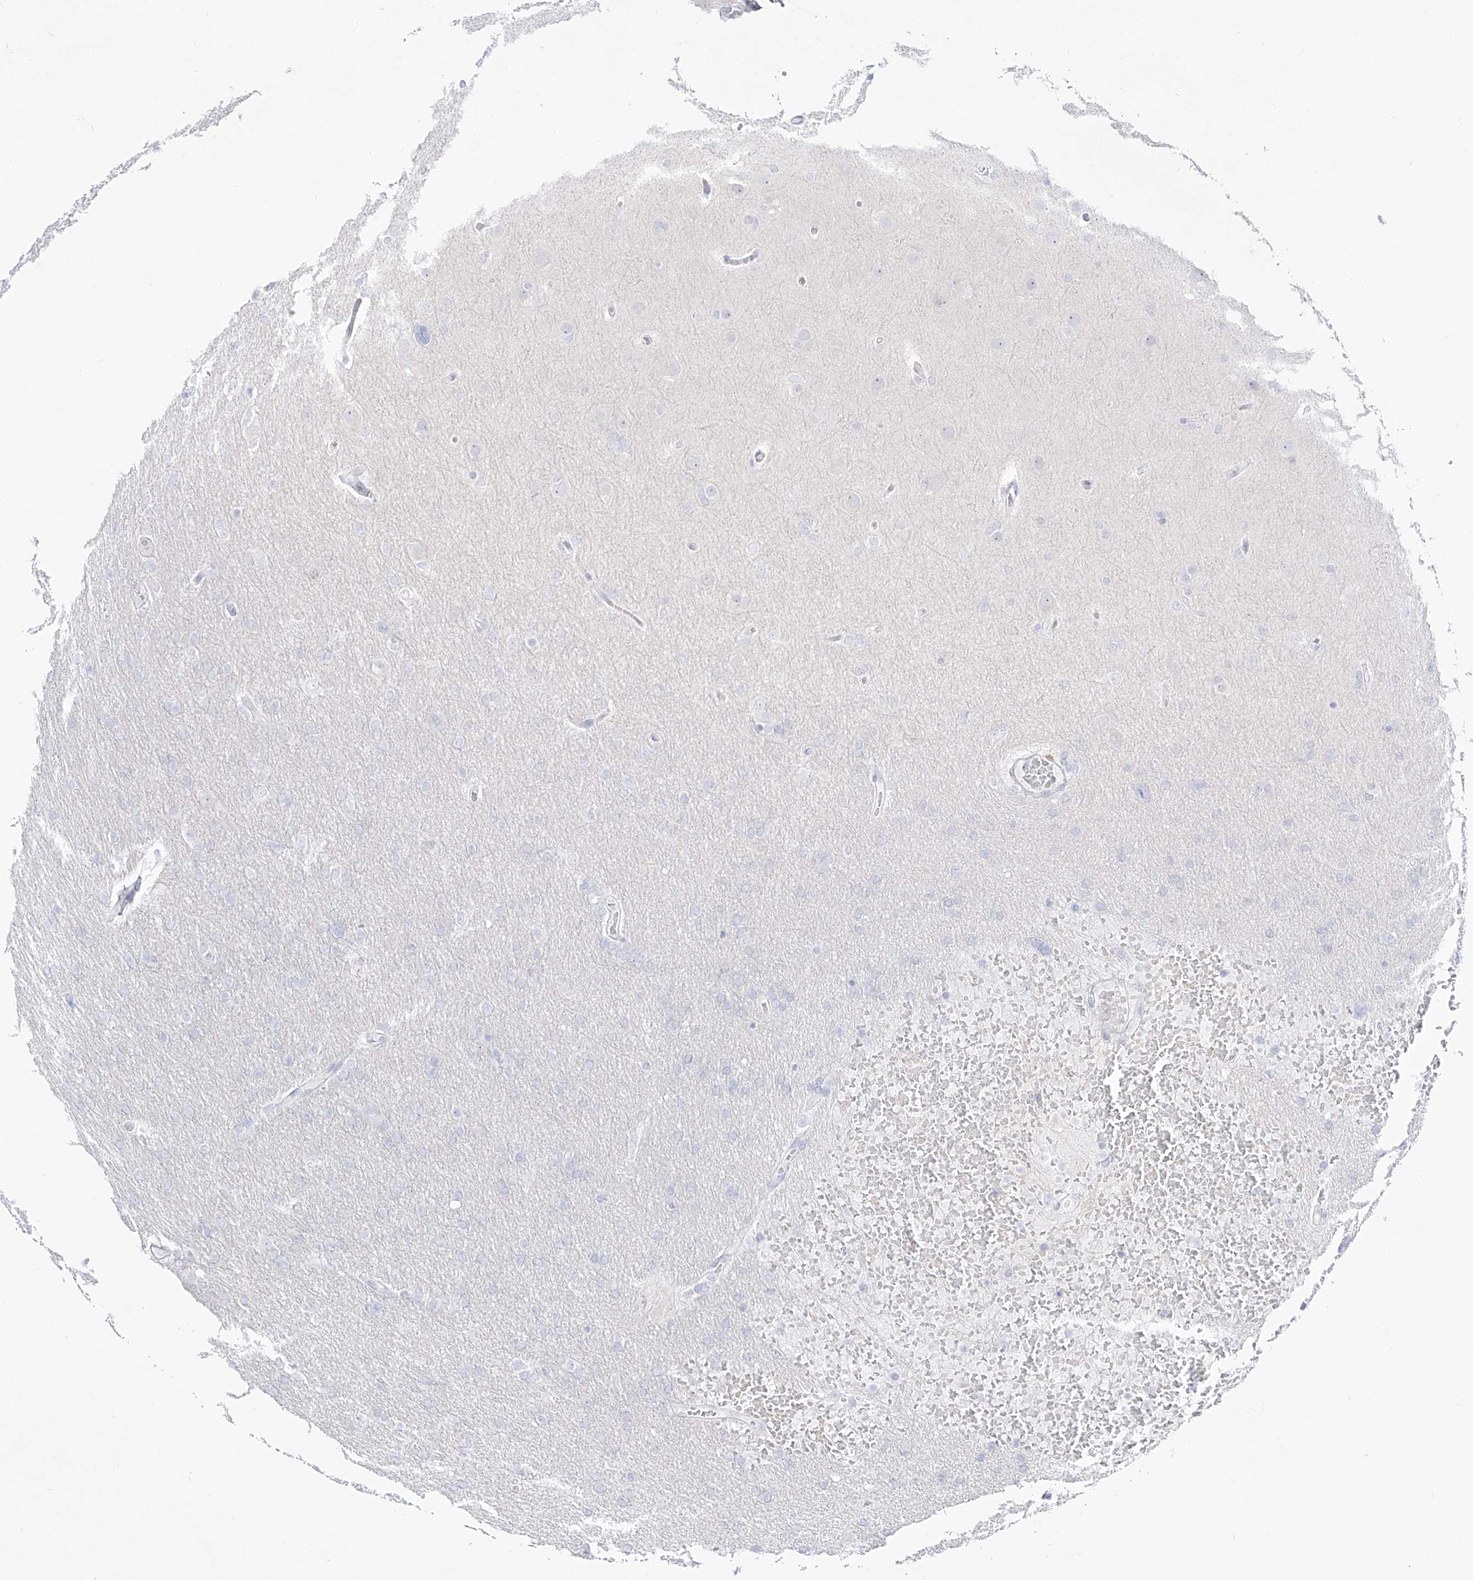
{"staining": {"intensity": "negative", "quantity": "none", "location": "none"}, "tissue": "glioma", "cell_type": "Tumor cells", "image_type": "cancer", "snomed": [{"axis": "morphology", "description": "Glioma, malignant, High grade"}, {"axis": "topography", "description": "Cerebral cortex"}], "caption": "Immunohistochemical staining of human glioma displays no significant expression in tumor cells. (DAB (3,3'-diaminobenzidine) immunohistochemistry with hematoxylin counter stain).", "gene": "DMKN", "patient": {"sex": "female", "age": 36}}